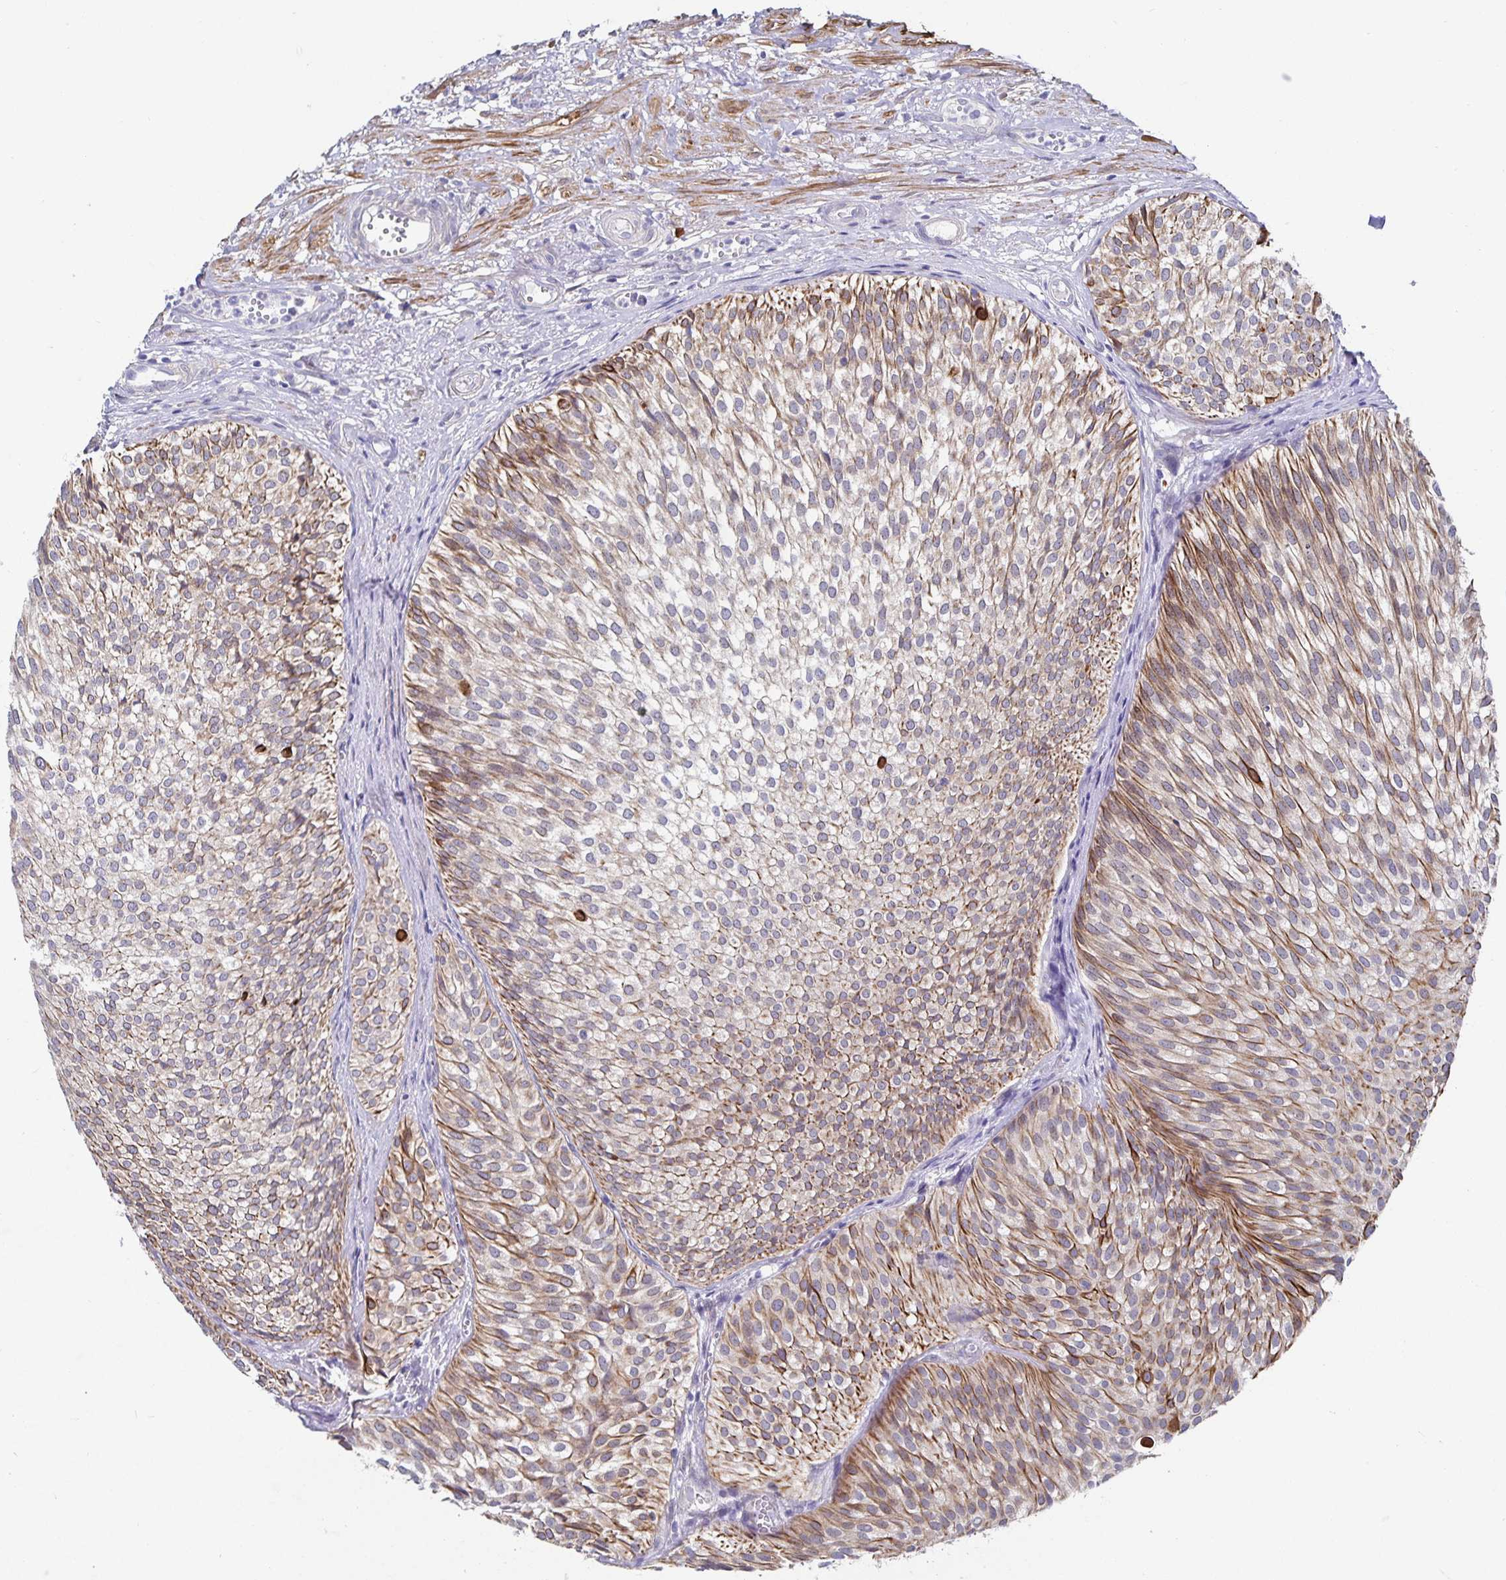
{"staining": {"intensity": "moderate", "quantity": "25%-75%", "location": "cytoplasmic/membranous"}, "tissue": "urothelial cancer", "cell_type": "Tumor cells", "image_type": "cancer", "snomed": [{"axis": "morphology", "description": "Urothelial carcinoma, Low grade"}, {"axis": "topography", "description": "Urinary bladder"}], "caption": "Human urothelial carcinoma (low-grade) stained with a protein marker exhibits moderate staining in tumor cells.", "gene": "ZIK1", "patient": {"sex": "male", "age": 91}}